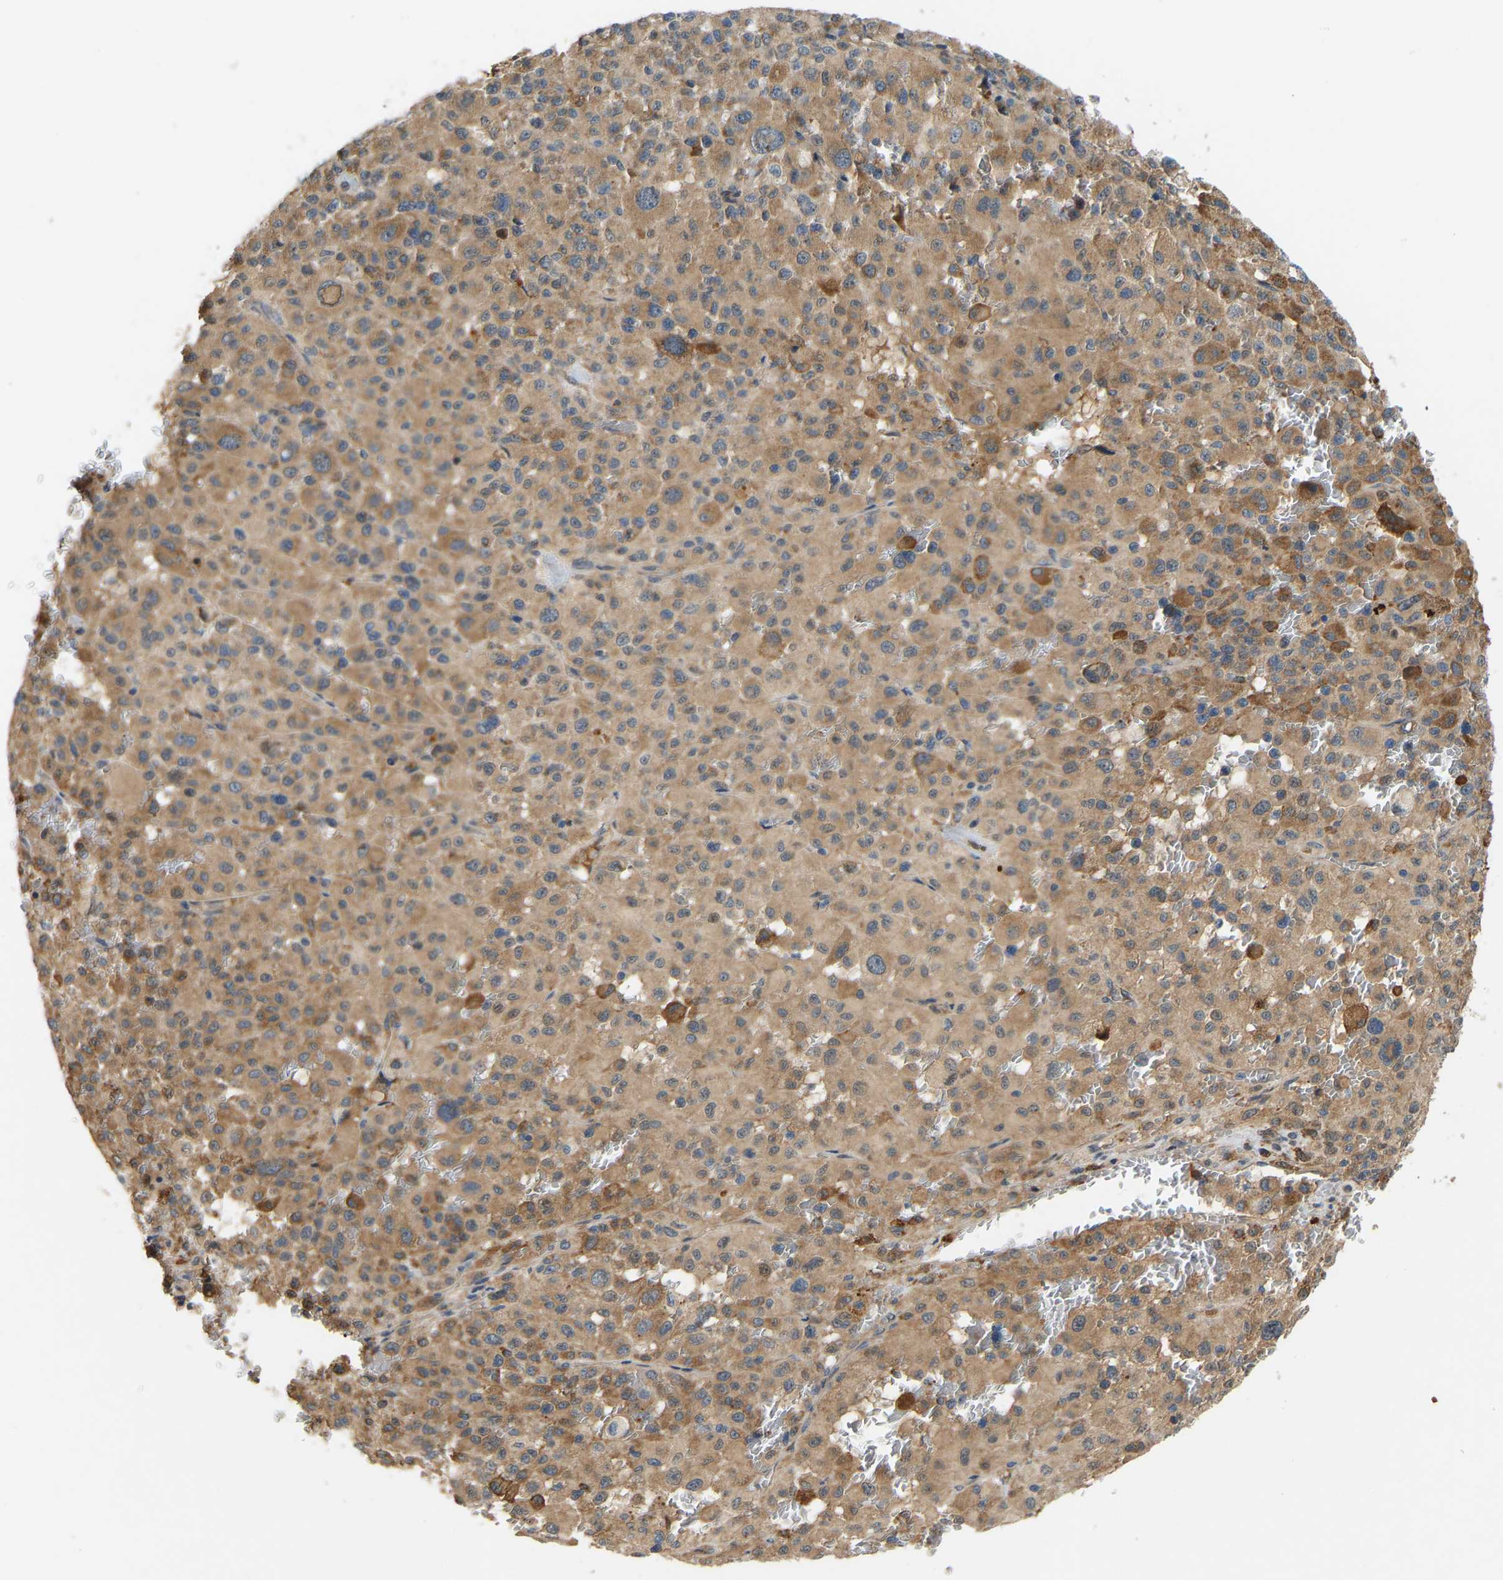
{"staining": {"intensity": "moderate", "quantity": ">75%", "location": "cytoplasmic/membranous"}, "tissue": "melanoma", "cell_type": "Tumor cells", "image_type": "cancer", "snomed": [{"axis": "morphology", "description": "Malignant melanoma, Metastatic site"}, {"axis": "topography", "description": "Skin"}], "caption": "Immunohistochemical staining of human malignant melanoma (metastatic site) displays medium levels of moderate cytoplasmic/membranous positivity in about >75% of tumor cells.", "gene": "PTCD1", "patient": {"sex": "female", "age": 74}}